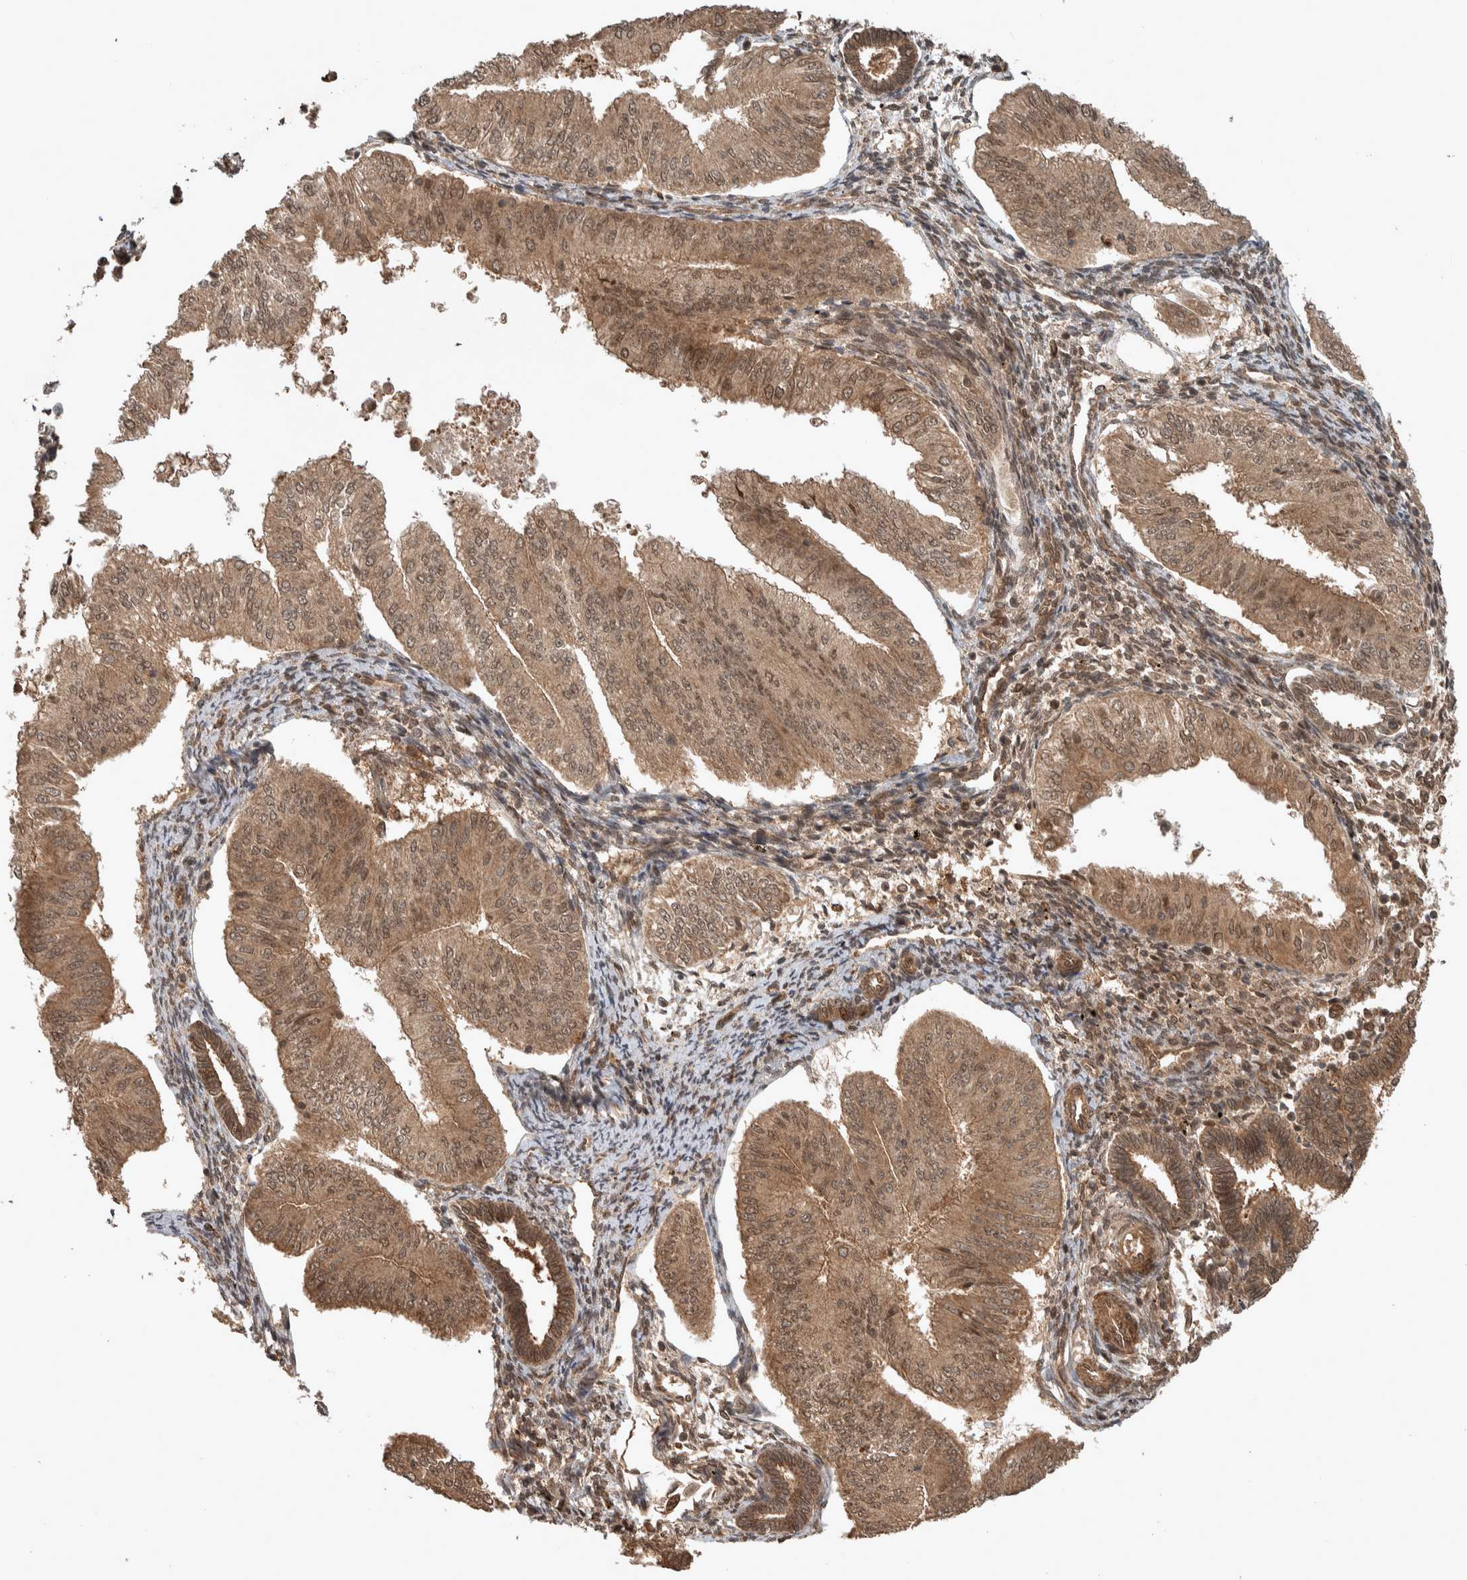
{"staining": {"intensity": "weak", "quantity": ">75%", "location": "cytoplasmic/membranous,nuclear"}, "tissue": "endometrial cancer", "cell_type": "Tumor cells", "image_type": "cancer", "snomed": [{"axis": "morphology", "description": "Normal tissue, NOS"}, {"axis": "morphology", "description": "Adenocarcinoma, NOS"}, {"axis": "topography", "description": "Endometrium"}], "caption": "Endometrial adenocarcinoma tissue displays weak cytoplasmic/membranous and nuclear staining in approximately >75% of tumor cells", "gene": "CNTROB", "patient": {"sex": "female", "age": 53}}